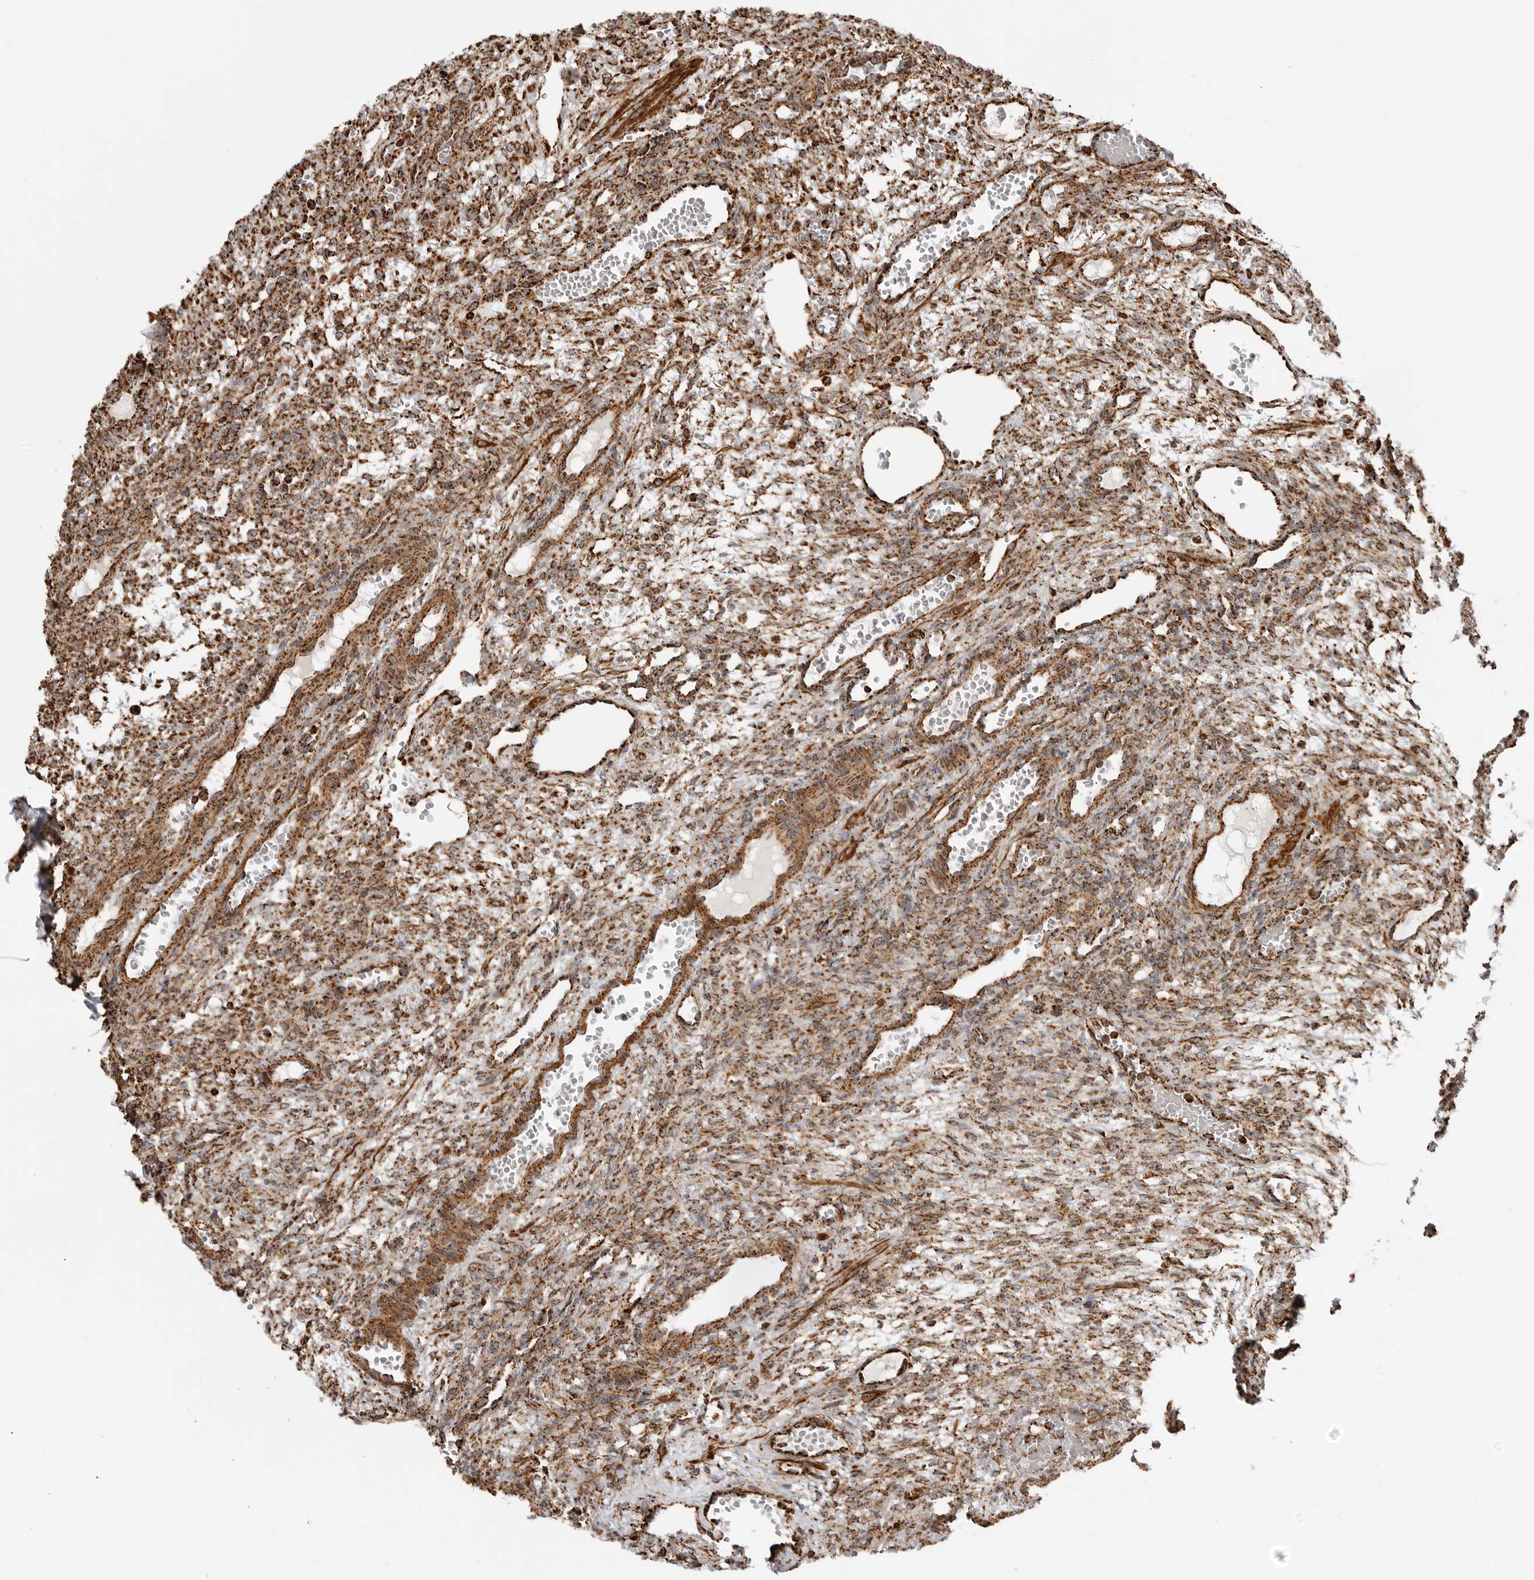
{"staining": {"intensity": "strong", "quantity": "25%-75%", "location": "cytoplasmic/membranous"}, "tissue": "ovary", "cell_type": "Ovarian stroma cells", "image_type": "normal", "snomed": [{"axis": "morphology", "description": "Normal tissue, NOS"}, {"axis": "topography", "description": "Ovary"}], "caption": "Immunohistochemistry of normal human ovary exhibits high levels of strong cytoplasmic/membranous expression in approximately 25%-75% of ovarian stroma cells.", "gene": "BMP2K", "patient": {"sex": "female", "age": 34}}